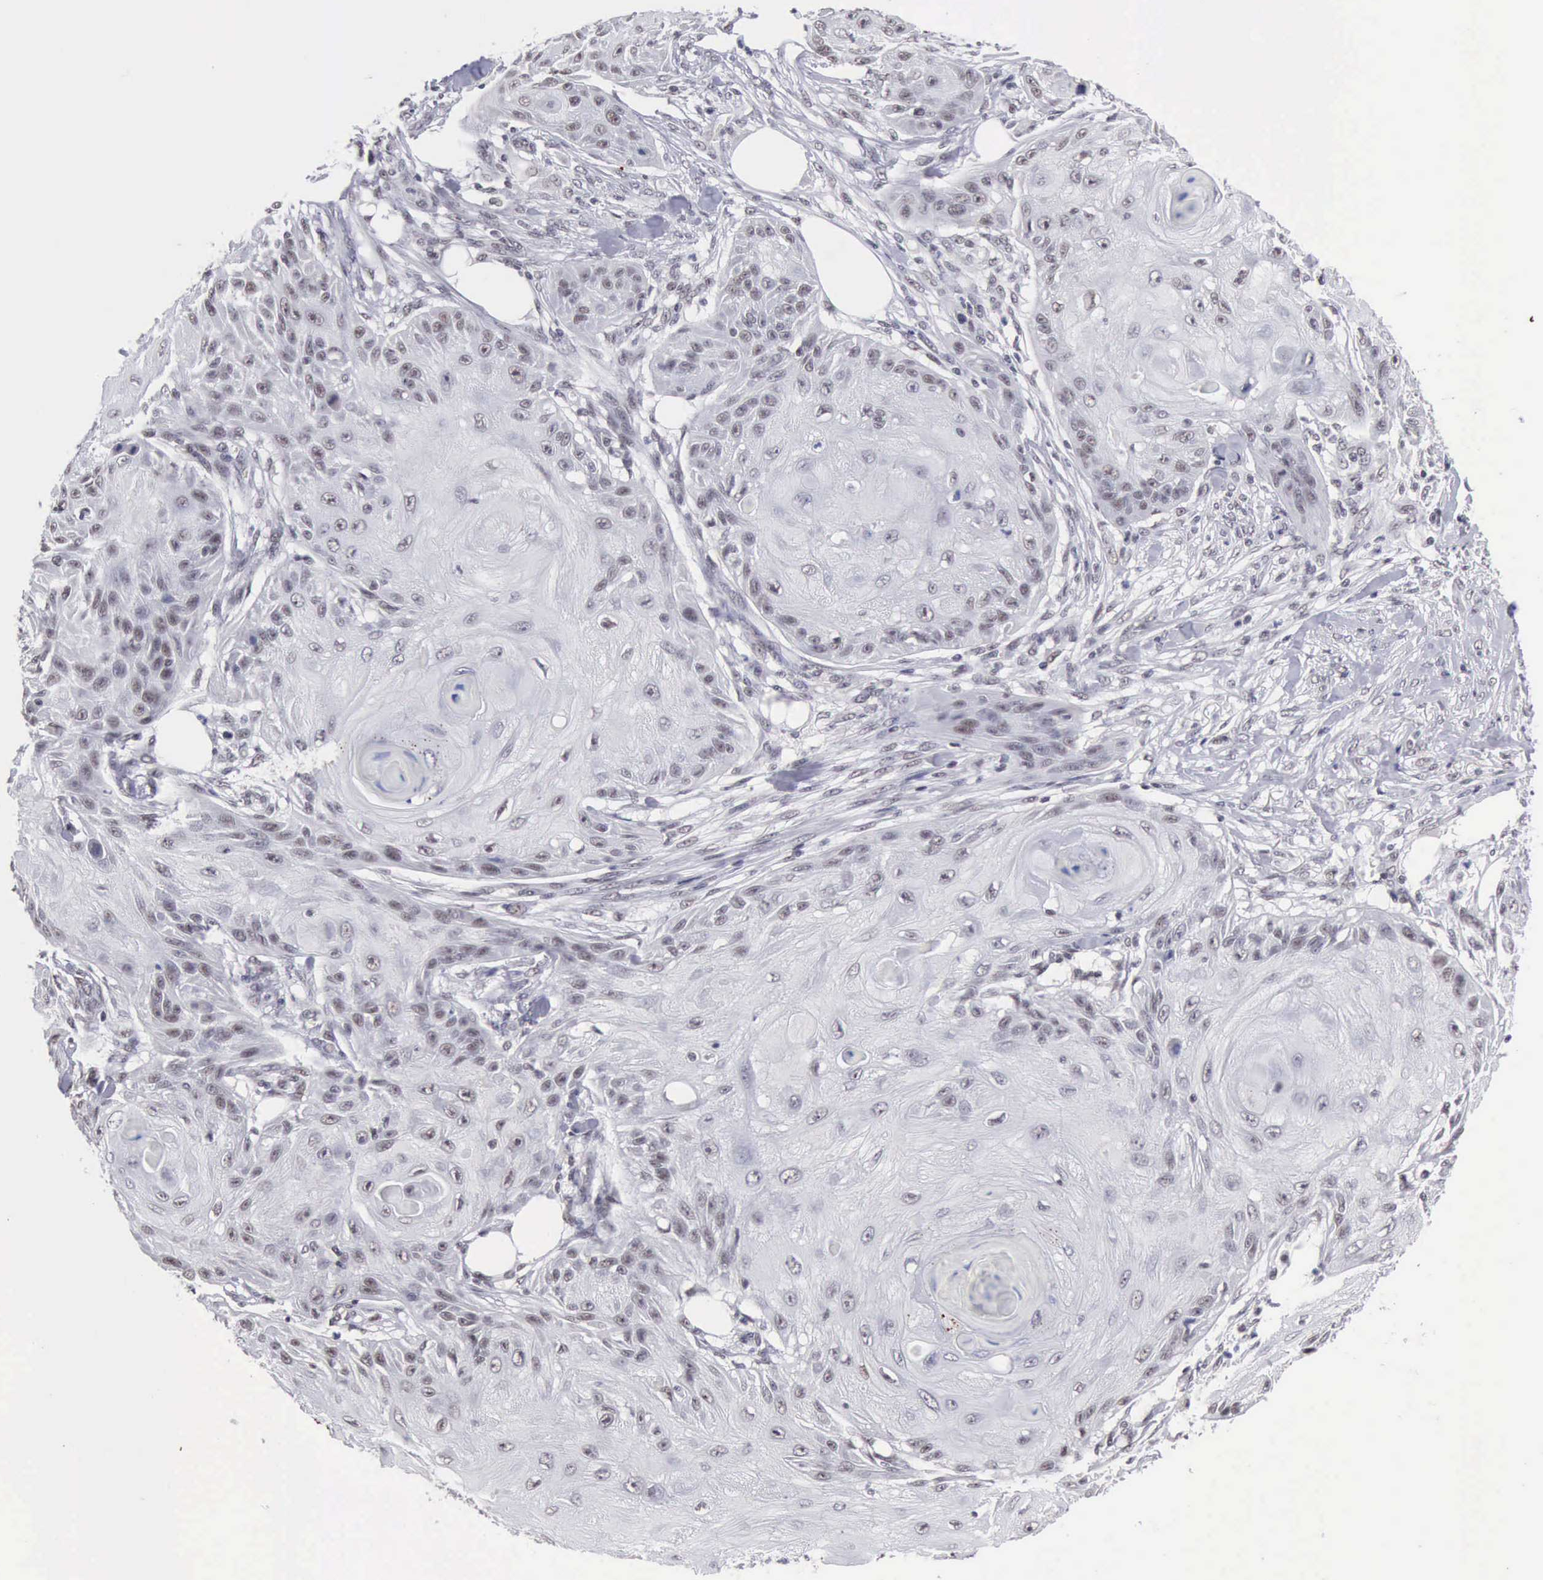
{"staining": {"intensity": "weak", "quantity": "<25%", "location": "nuclear"}, "tissue": "skin cancer", "cell_type": "Tumor cells", "image_type": "cancer", "snomed": [{"axis": "morphology", "description": "Squamous cell carcinoma, NOS"}, {"axis": "topography", "description": "Skin"}], "caption": "High power microscopy photomicrograph of an immunohistochemistry (IHC) image of squamous cell carcinoma (skin), revealing no significant positivity in tumor cells.", "gene": "TAF1", "patient": {"sex": "female", "age": 88}}